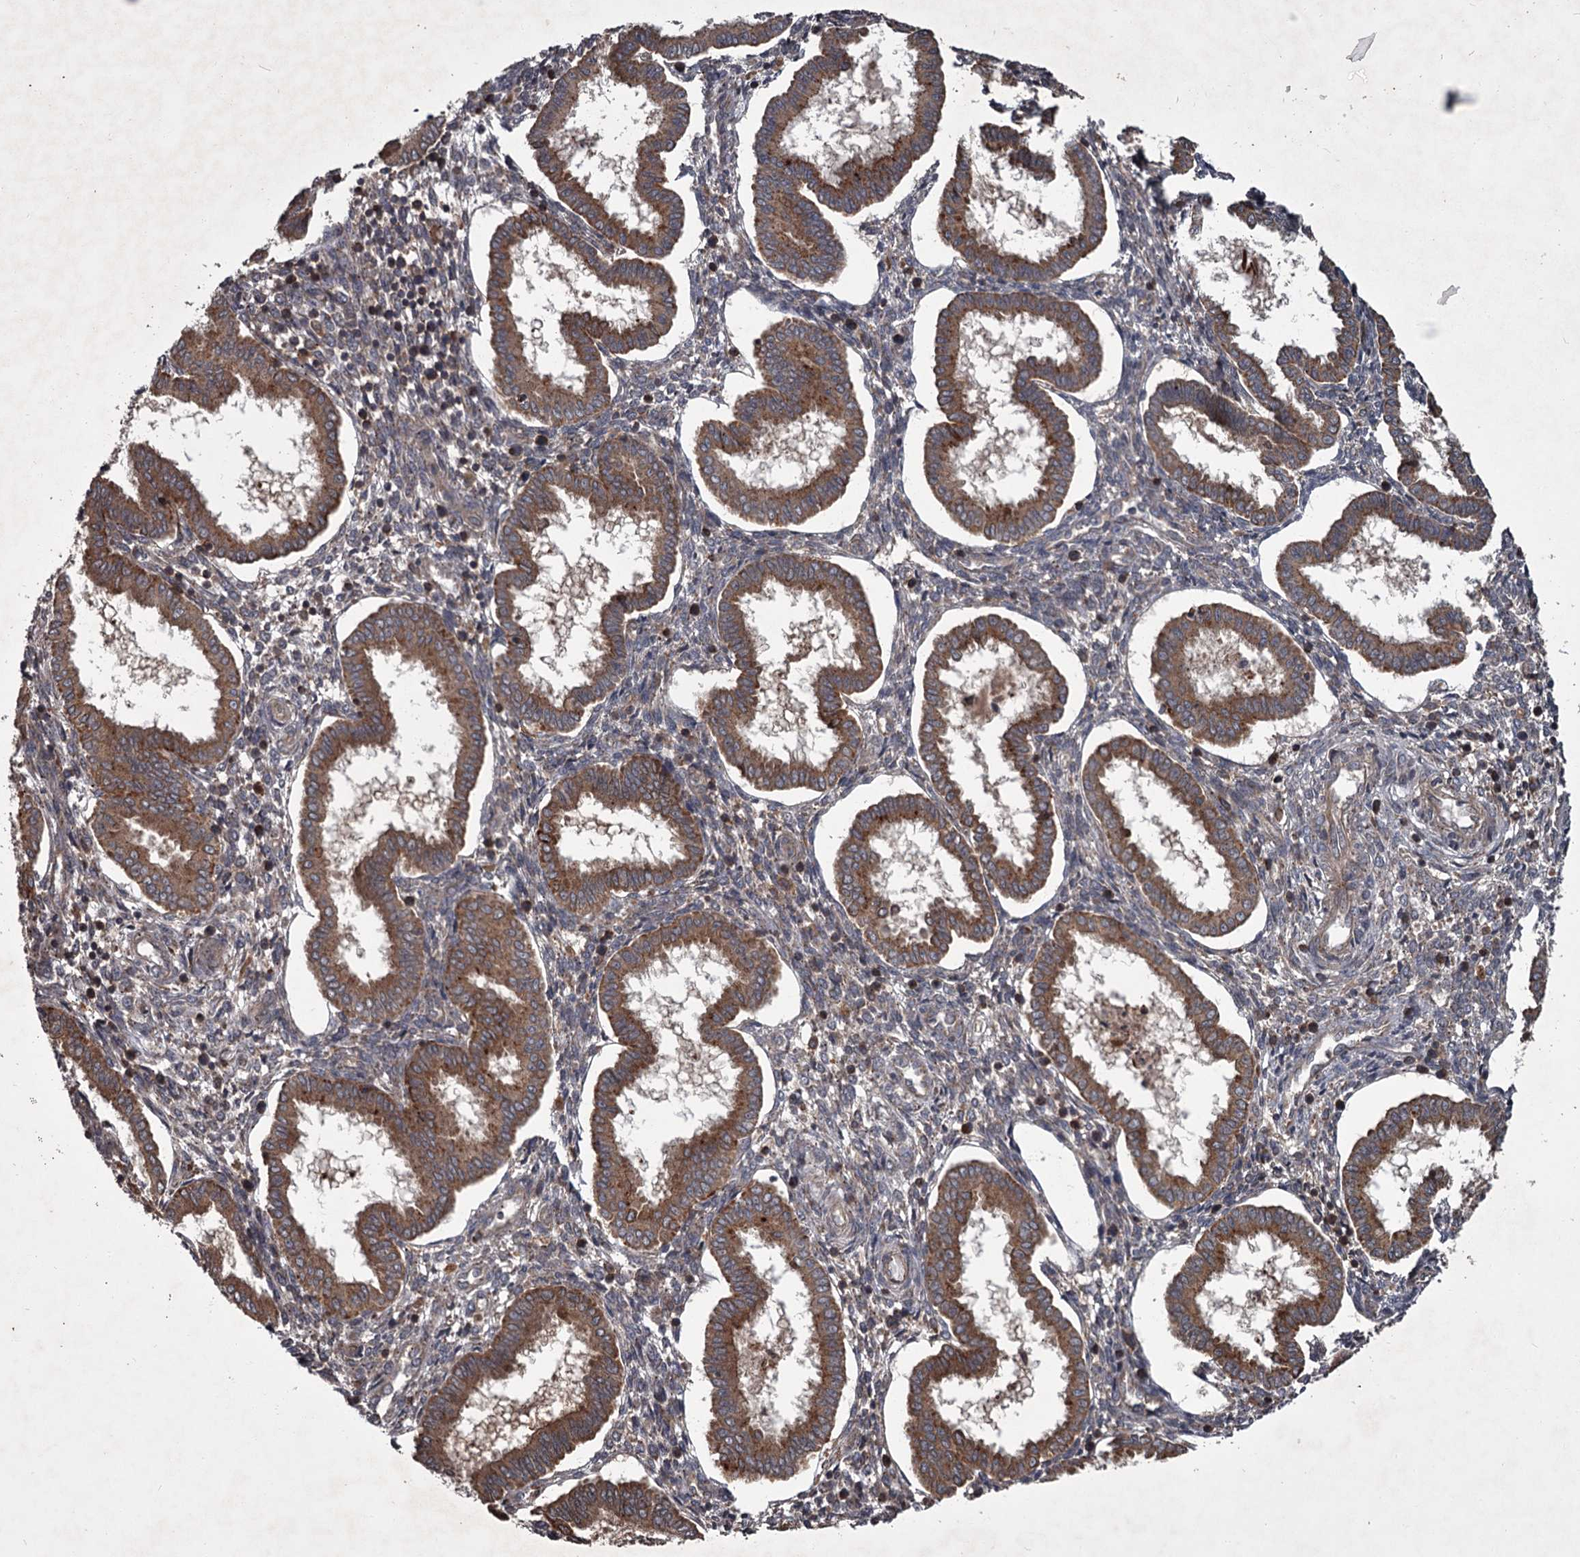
{"staining": {"intensity": "negative", "quantity": "none", "location": "none"}, "tissue": "endometrium", "cell_type": "Cells in endometrial stroma", "image_type": "normal", "snomed": [{"axis": "morphology", "description": "Normal tissue, NOS"}, {"axis": "topography", "description": "Endometrium"}], "caption": "Cells in endometrial stroma are negative for protein expression in benign human endometrium. (Stains: DAB IHC with hematoxylin counter stain, Microscopy: brightfield microscopy at high magnification).", "gene": "UNC93B1", "patient": {"sex": "female", "age": 24}}